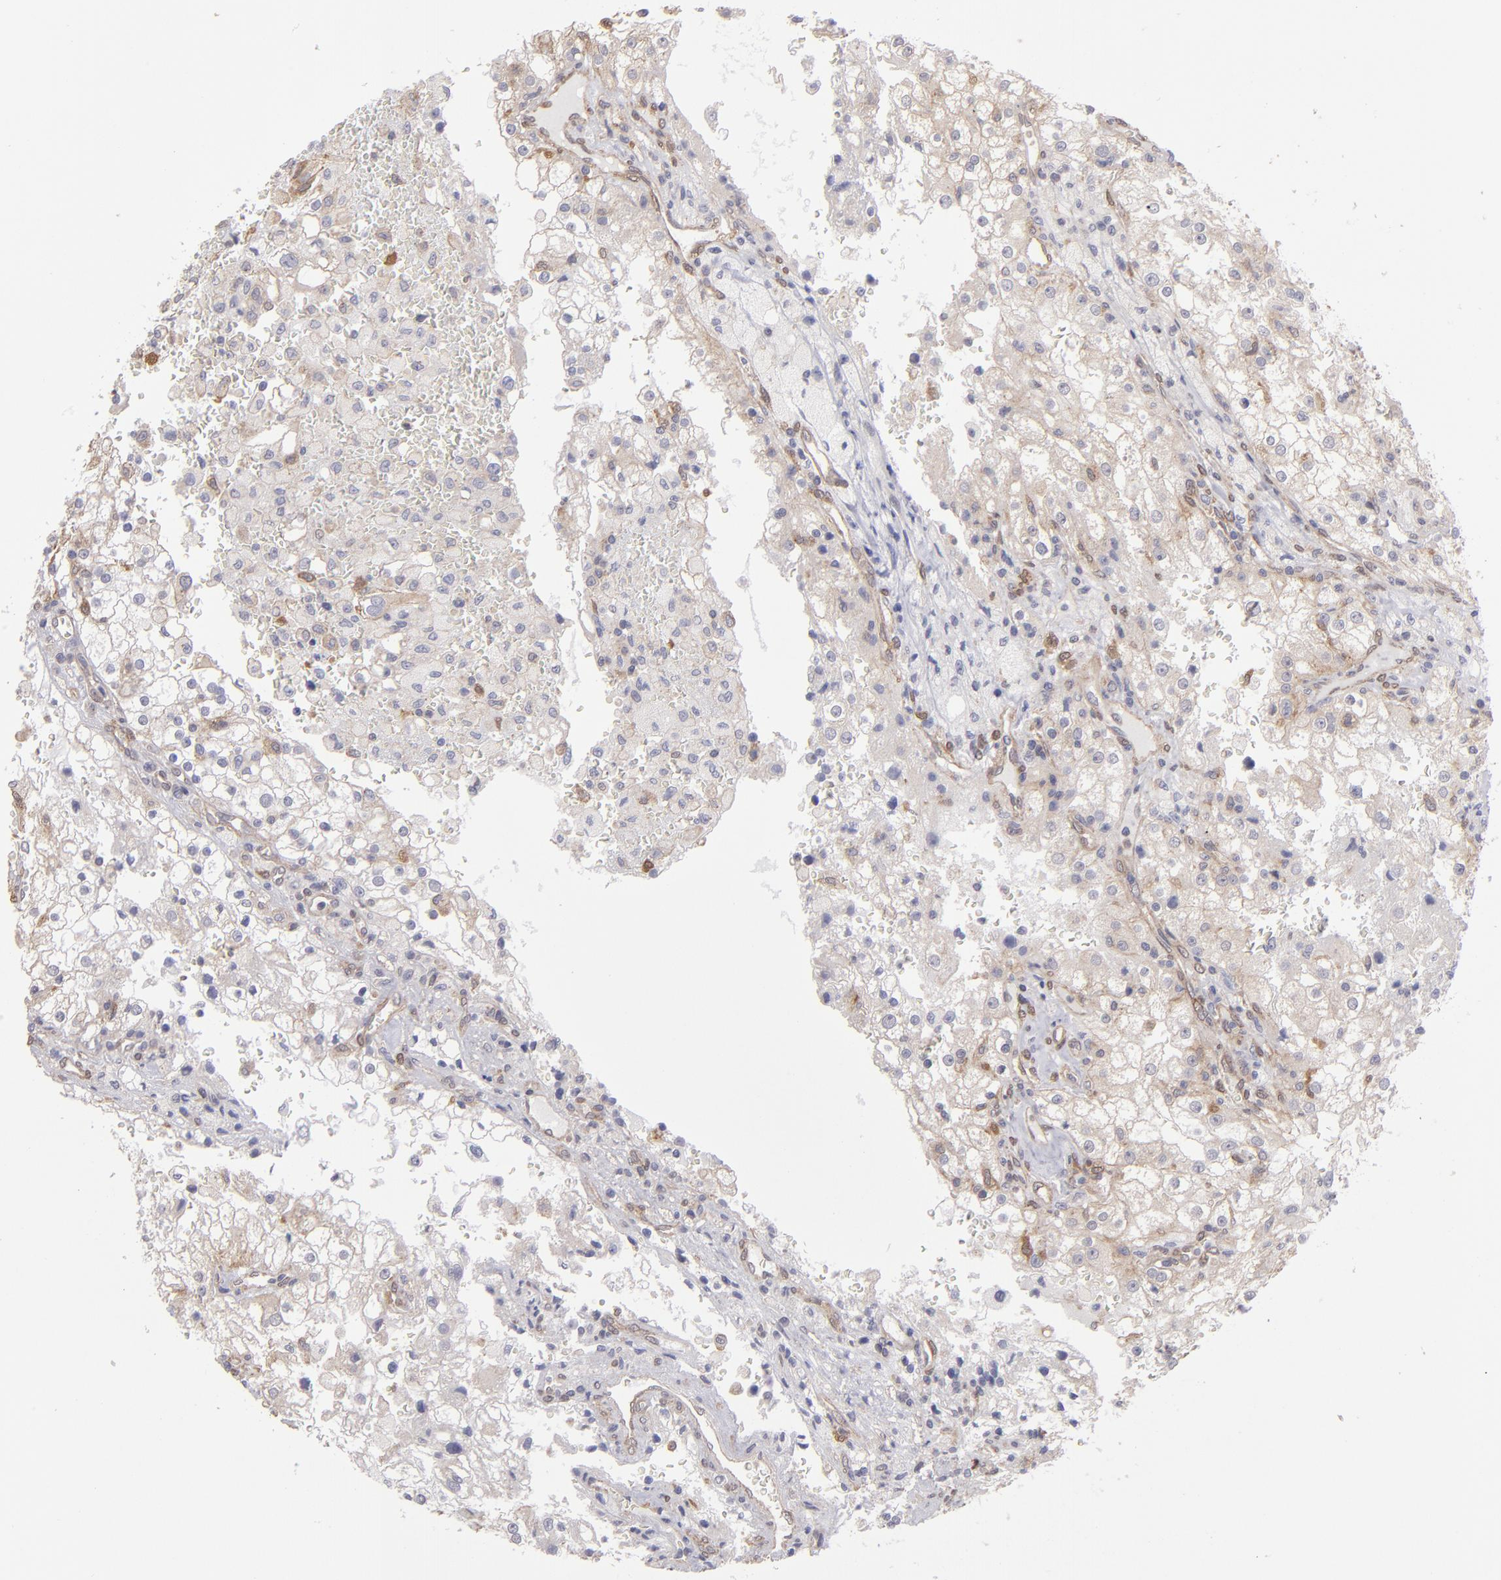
{"staining": {"intensity": "weak", "quantity": ">75%", "location": "cytoplasmic/membranous"}, "tissue": "renal cancer", "cell_type": "Tumor cells", "image_type": "cancer", "snomed": [{"axis": "morphology", "description": "Adenocarcinoma, NOS"}, {"axis": "topography", "description": "Kidney"}], "caption": "An immunohistochemistry photomicrograph of neoplastic tissue is shown. Protein staining in brown shows weak cytoplasmic/membranous positivity in renal cancer within tumor cells.", "gene": "NDRG2", "patient": {"sex": "female", "age": 74}}